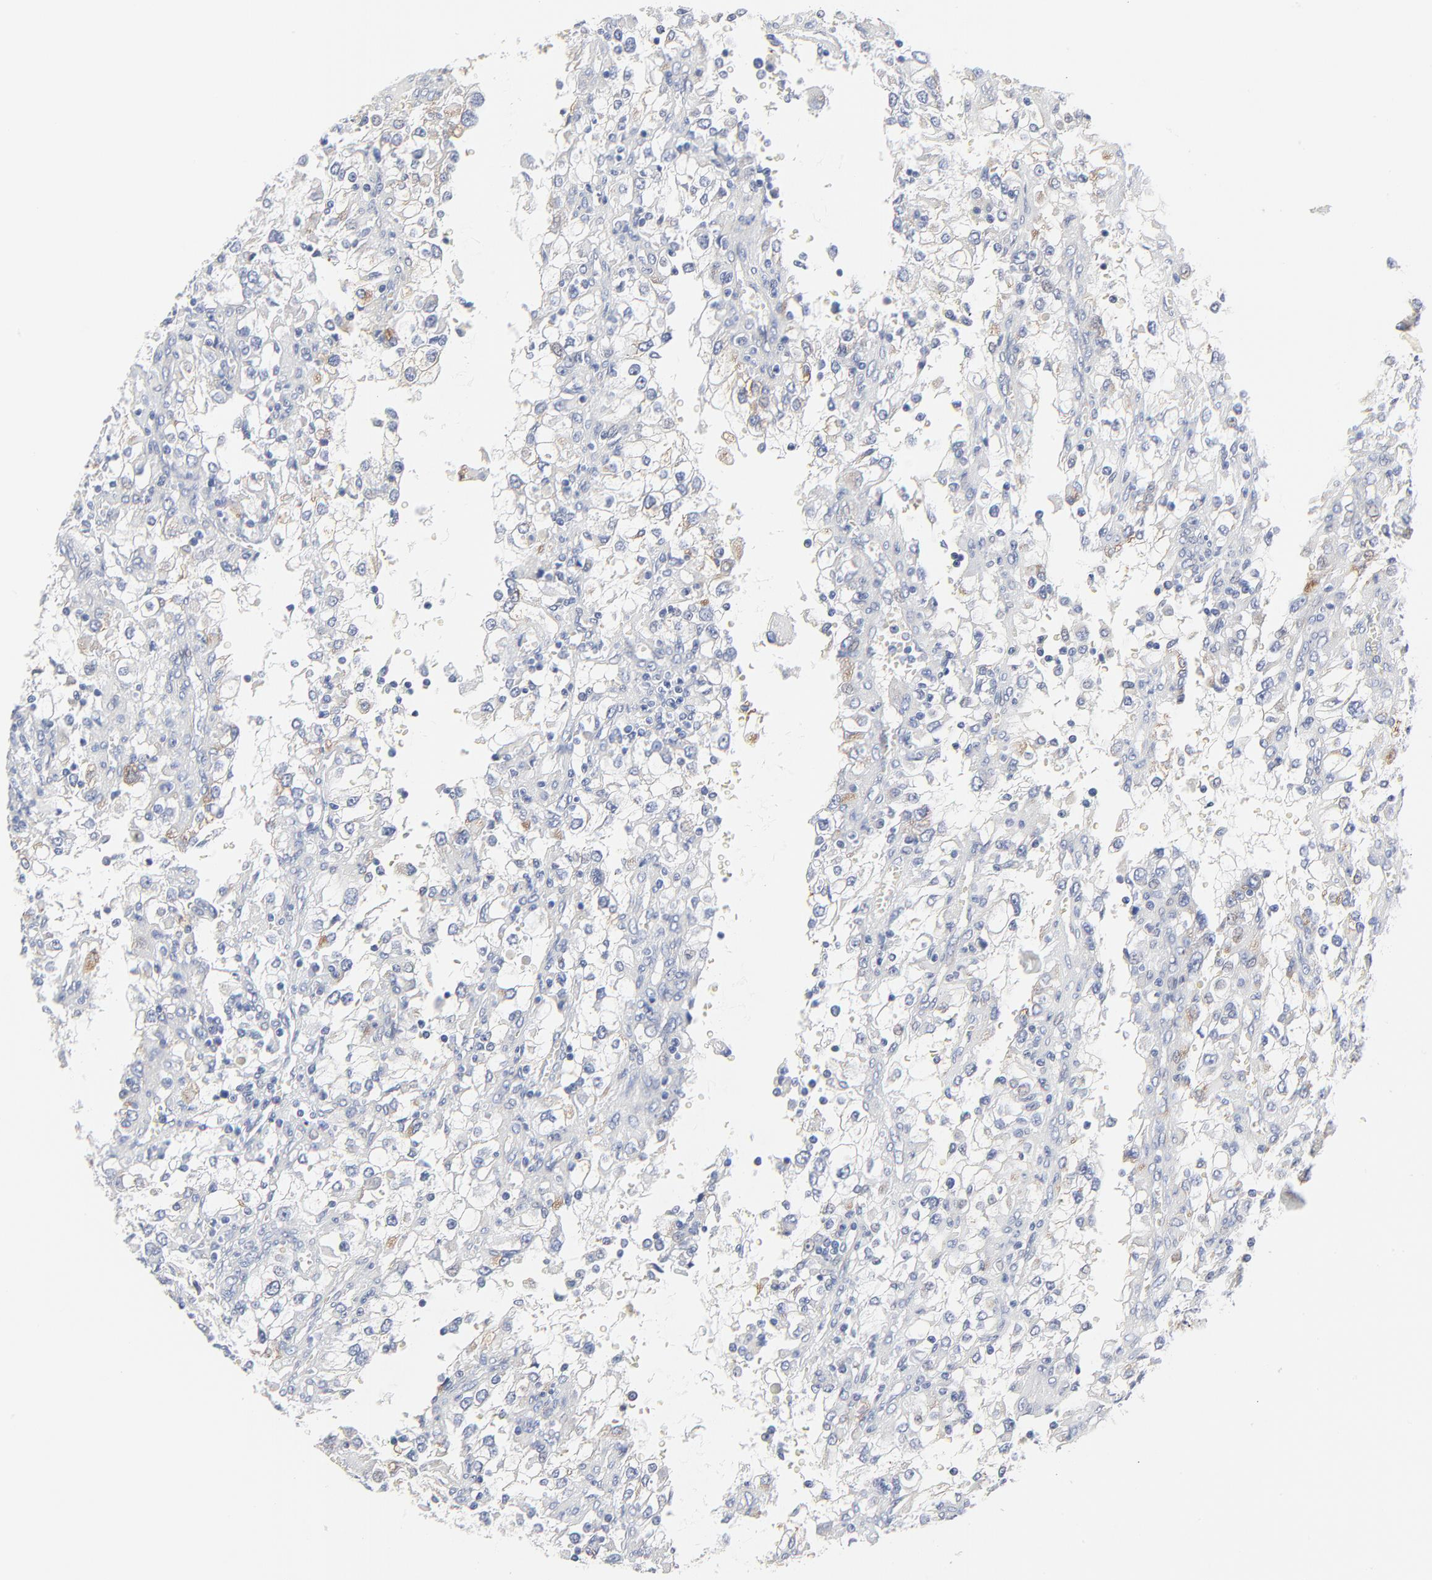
{"staining": {"intensity": "moderate", "quantity": "<25%", "location": "cytoplasmic/membranous"}, "tissue": "renal cancer", "cell_type": "Tumor cells", "image_type": "cancer", "snomed": [{"axis": "morphology", "description": "Adenocarcinoma, NOS"}, {"axis": "topography", "description": "Kidney"}], "caption": "An IHC image of tumor tissue is shown. Protein staining in brown labels moderate cytoplasmic/membranous positivity in renal adenocarcinoma within tumor cells. The staining was performed using DAB to visualize the protein expression in brown, while the nuclei were stained in blue with hematoxylin (Magnification: 20x).", "gene": "DHRSX", "patient": {"sex": "female", "age": 52}}